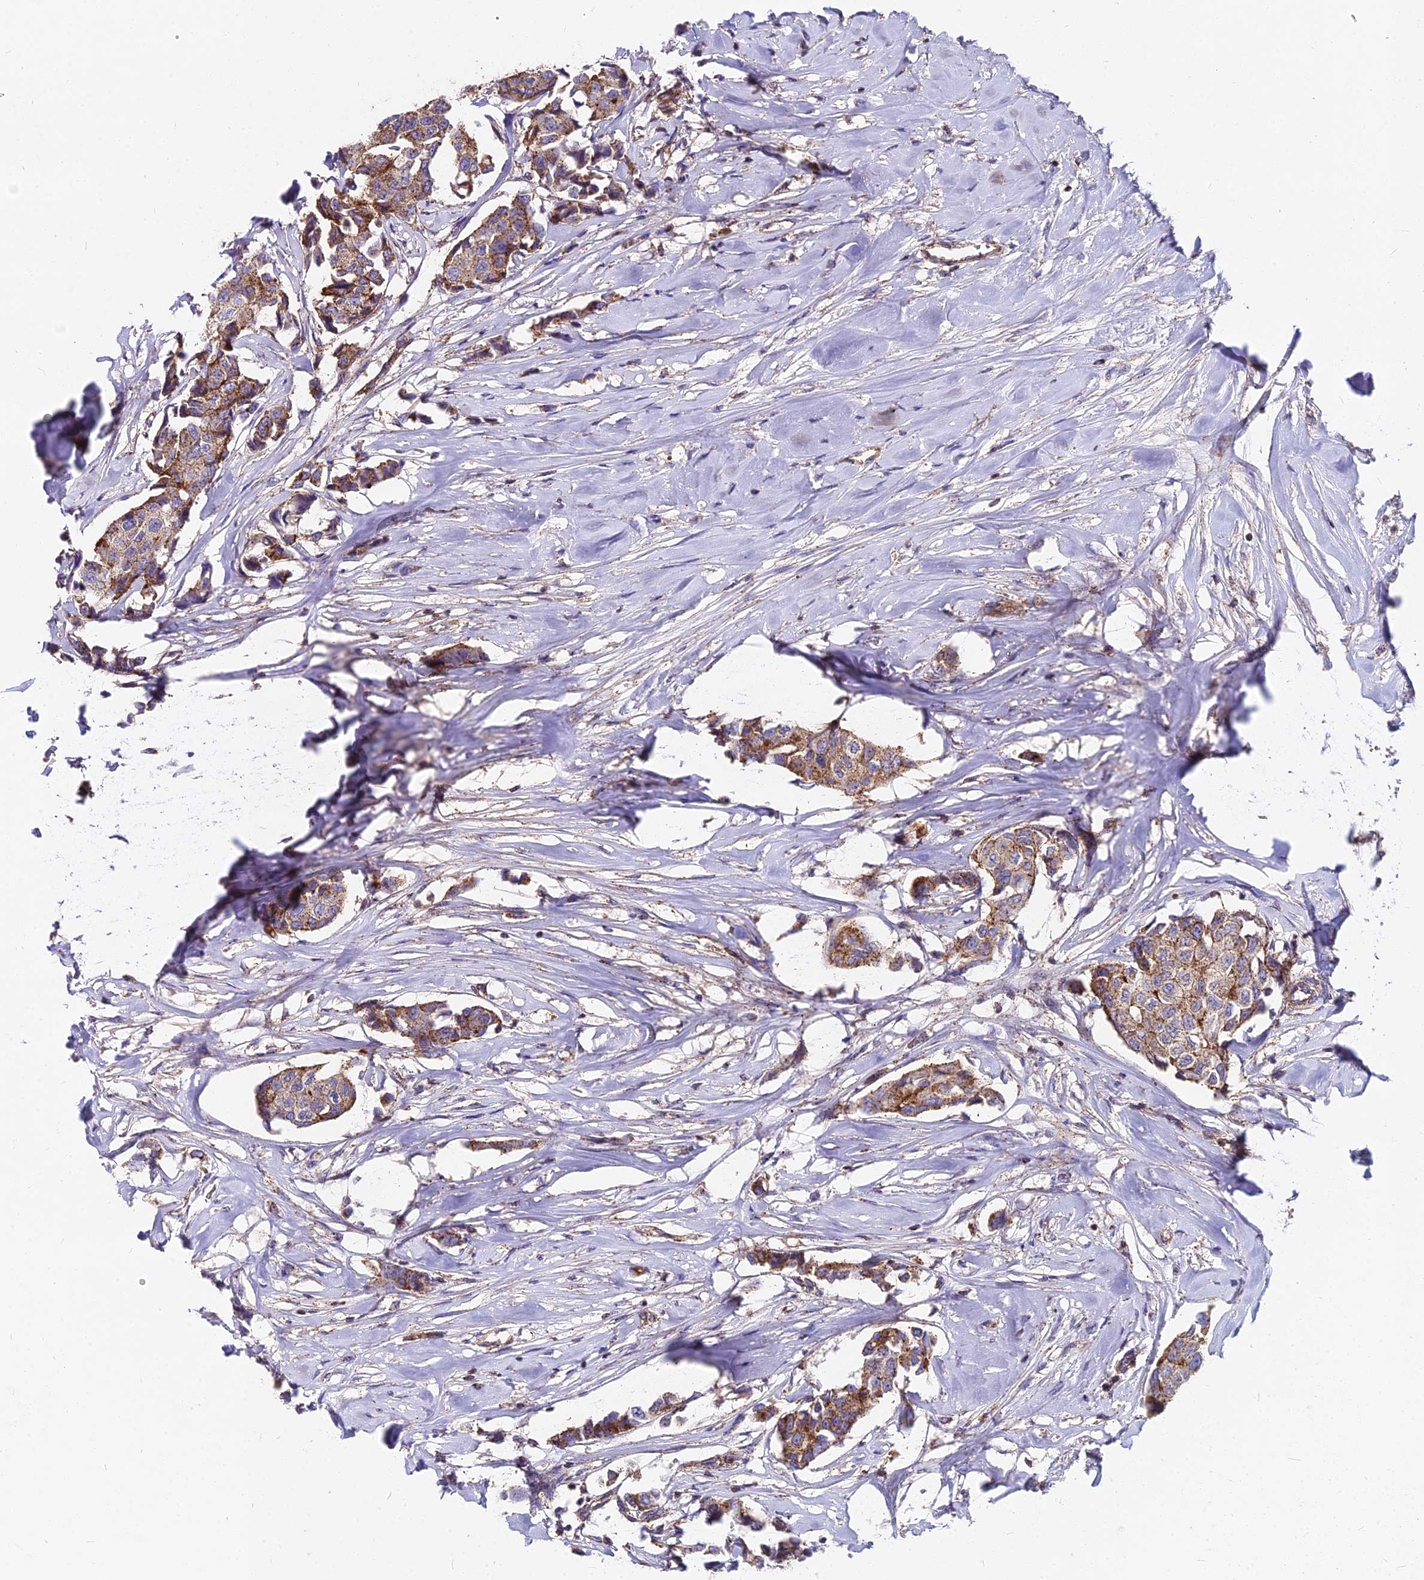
{"staining": {"intensity": "moderate", "quantity": ">75%", "location": "cytoplasmic/membranous"}, "tissue": "breast cancer", "cell_type": "Tumor cells", "image_type": "cancer", "snomed": [{"axis": "morphology", "description": "Duct carcinoma"}, {"axis": "topography", "description": "Breast"}], "caption": "Tumor cells reveal moderate cytoplasmic/membranous staining in about >75% of cells in breast cancer (invasive ductal carcinoma). (Brightfield microscopy of DAB IHC at high magnification).", "gene": "FRMPD1", "patient": {"sex": "female", "age": 80}}